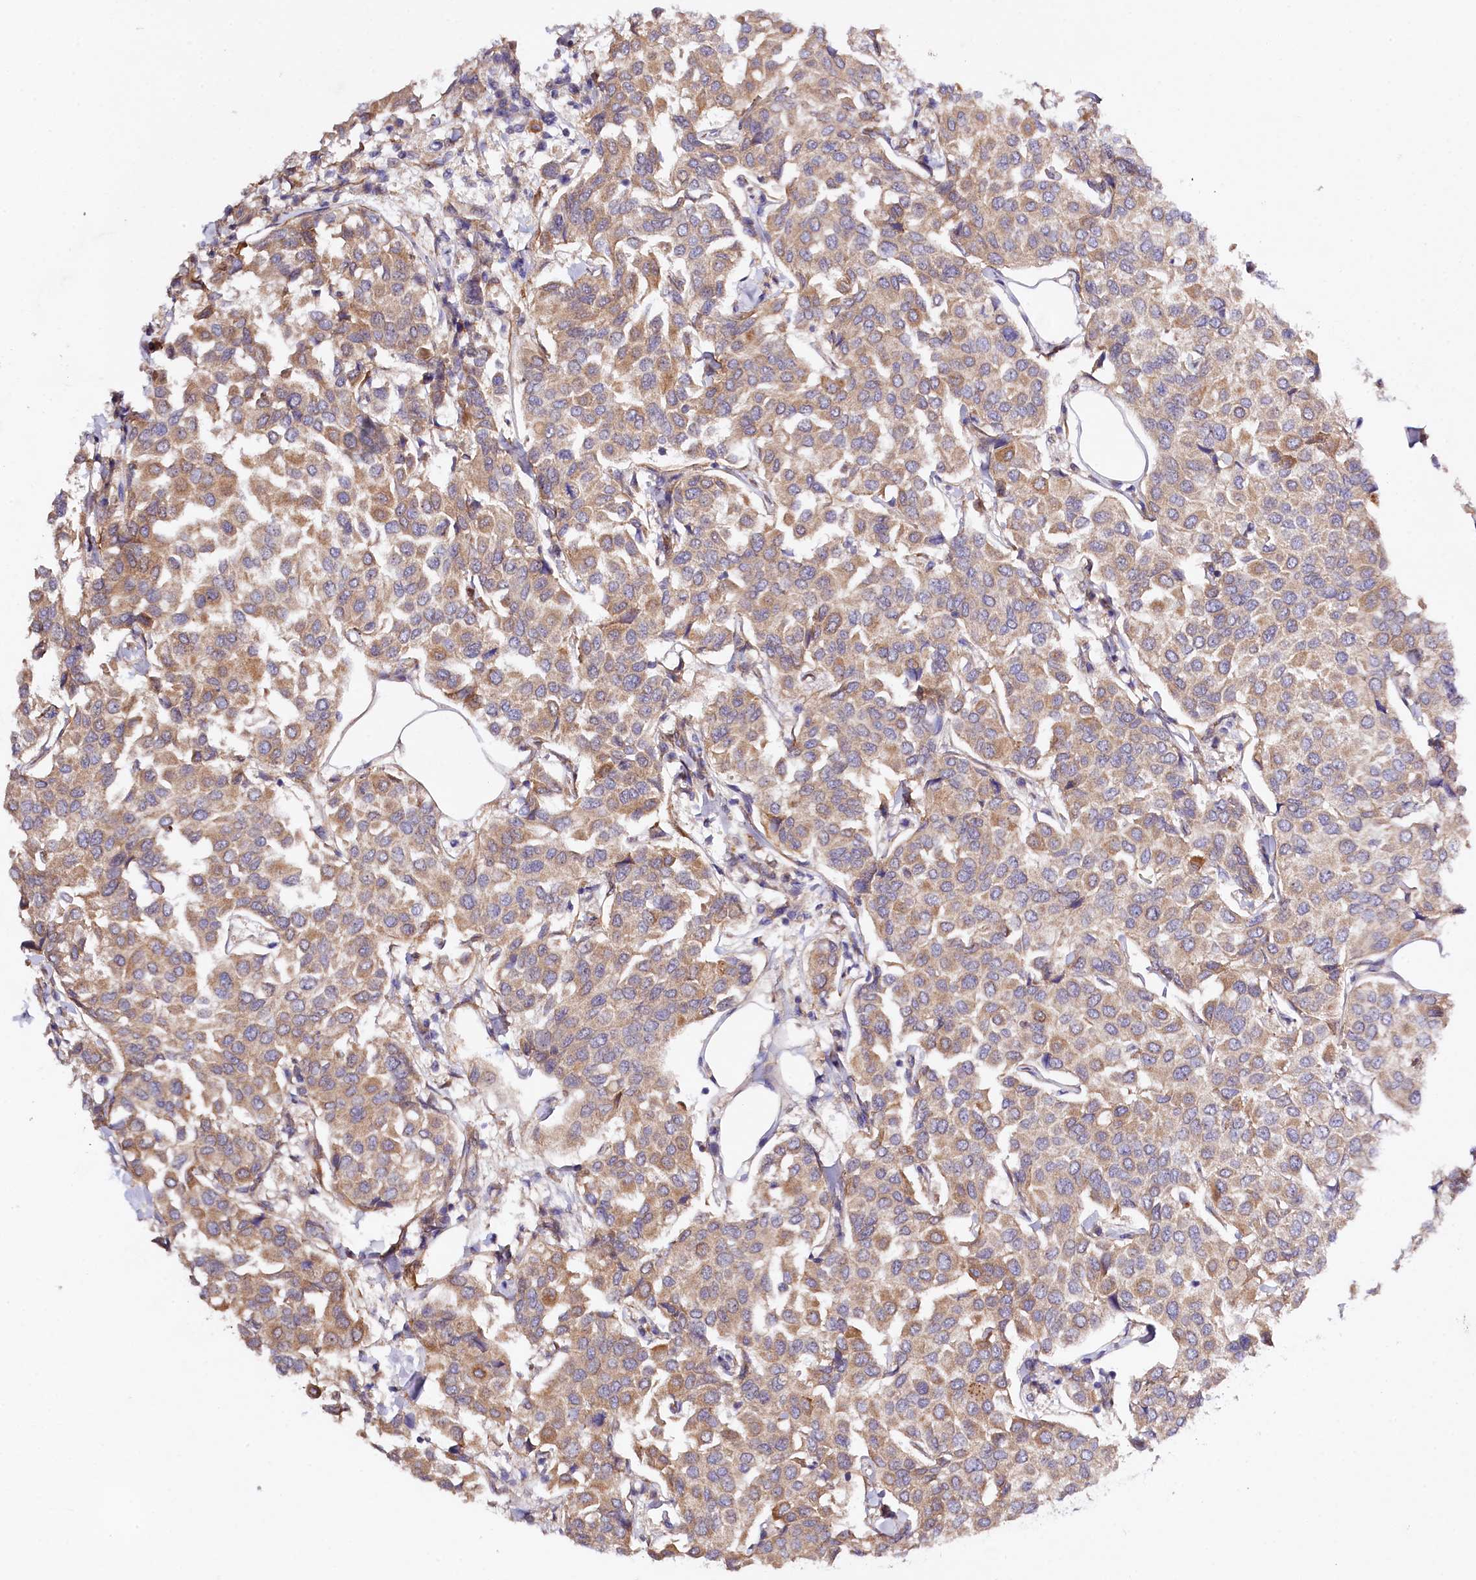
{"staining": {"intensity": "moderate", "quantity": ">75%", "location": "cytoplasmic/membranous"}, "tissue": "breast cancer", "cell_type": "Tumor cells", "image_type": "cancer", "snomed": [{"axis": "morphology", "description": "Duct carcinoma"}, {"axis": "topography", "description": "Breast"}], "caption": "Intraductal carcinoma (breast) stained with a brown dye shows moderate cytoplasmic/membranous positive staining in about >75% of tumor cells.", "gene": "PHLDB1", "patient": {"sex": "female", "age": 55}}